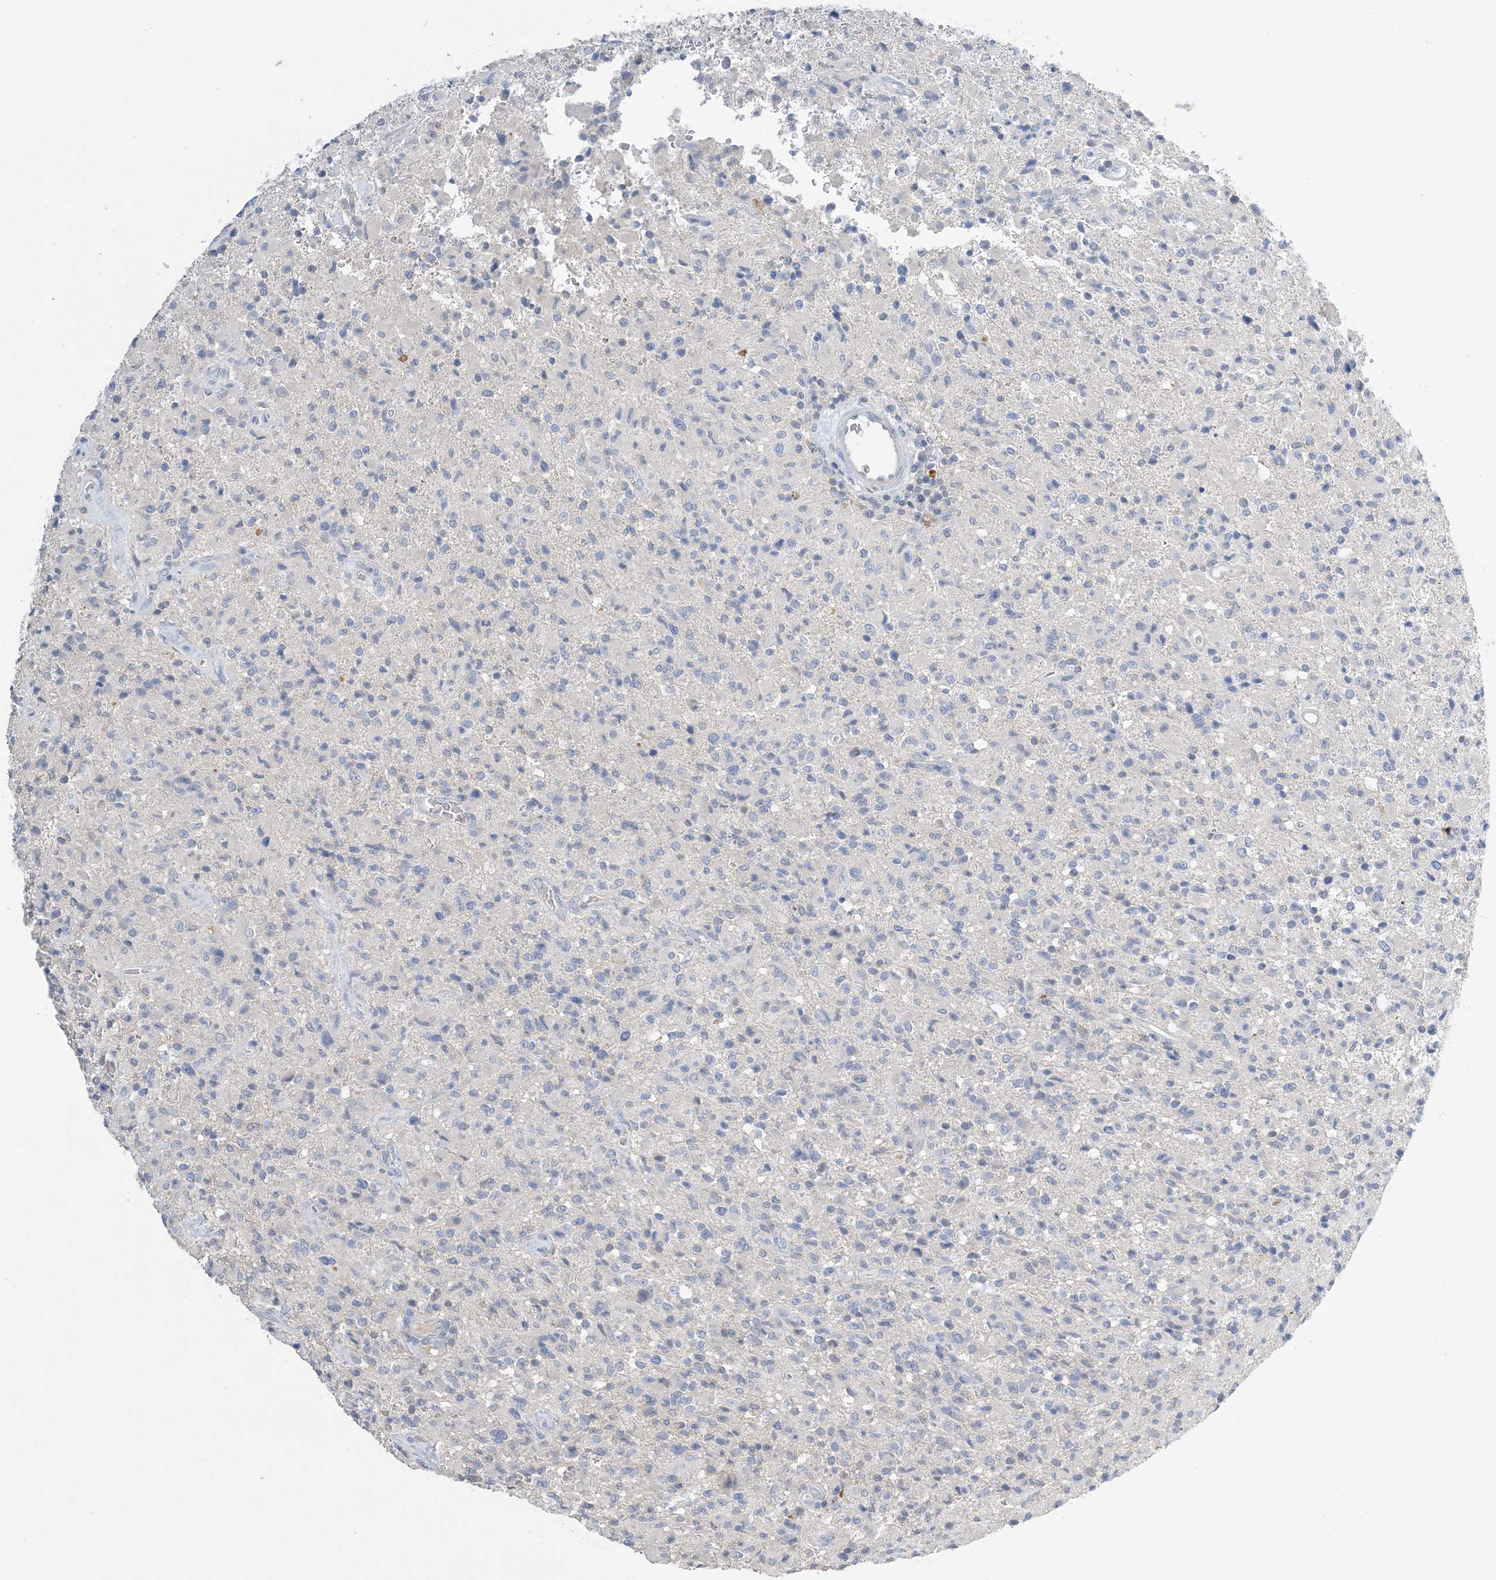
{"staining": {"intensity": "negative", "quantity": "none", "location": "none"}, "tissue": "glioma", "cell_type": "Tumor cells", "image_type": "cancer", "snomed": [{"axis": "morphology", "description": "Glioma, malignant, High grade"}, {"axis": "topography", "description": "Brain"}], "caption": "High magnification brightfield microscopy of high-grade glioma (malignant) stained with DAB (brown) and counterstained with hematoxylin (blue): tumor cells show no significant positivity. (Brightfield microscopy of DAB (3,3'-diaminobenzidine) immunohistochemistry at high magnification).", "gene": "KPRP", "patient": {"sex": "female", "age": 57}}